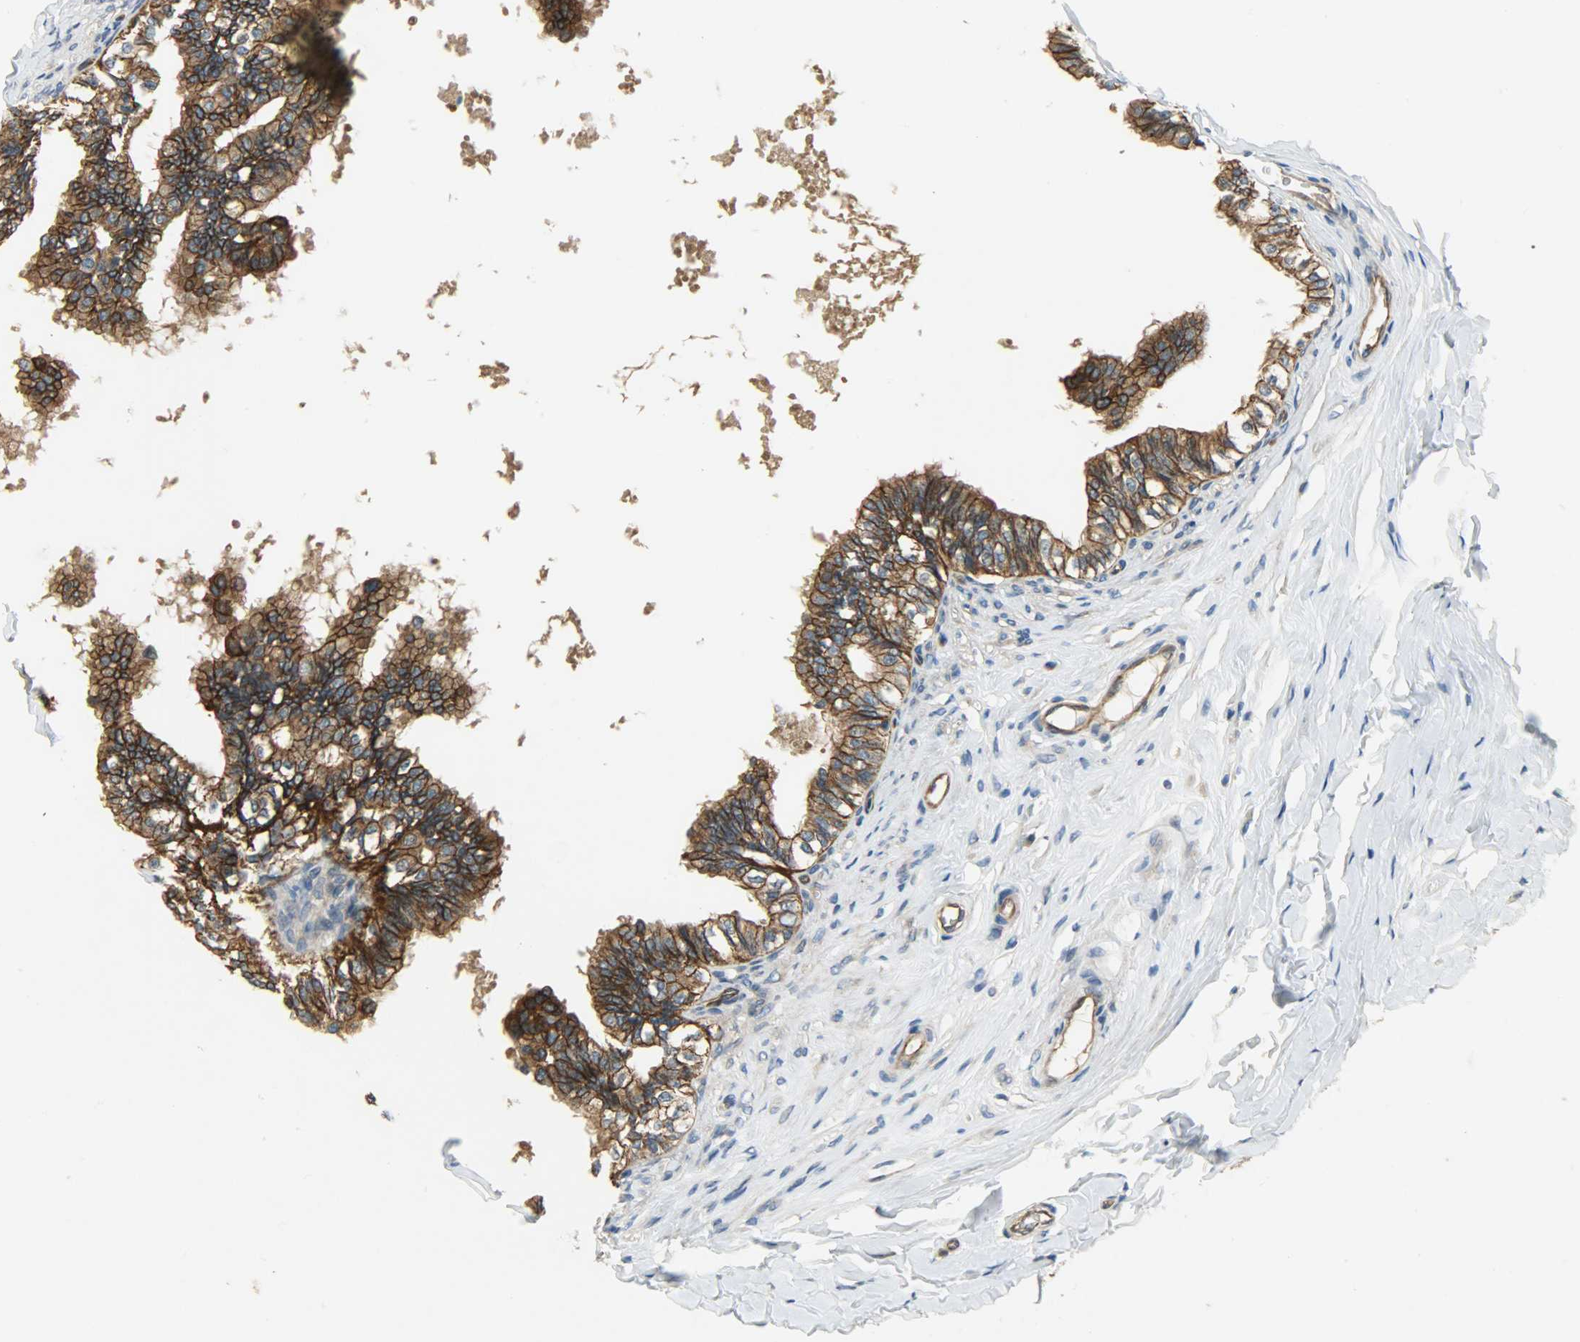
{"staining": {"intensity": "strong", "quantity": ">75%", "location": "cytoplasmic/membranous"}, "tissue": "epididymis", "cell_type": "Glandular cells", "image_type": "normal", "snomed": [{"axis": "morphology", "description": "Normal tissue, NOS"}, {"axis": "topography", "description": "Soft tissue"}, {"axis": "topography", "description": "Epididymis"}], "caption": "This image displays immunohistochemistry (IHC) staining of benign epididymis, with high strong cytoplasmic/membranous expression in about >75% of glandular cells.", "gene": "KIAA1217", "patient": {"sex": "male", "age": 26}}